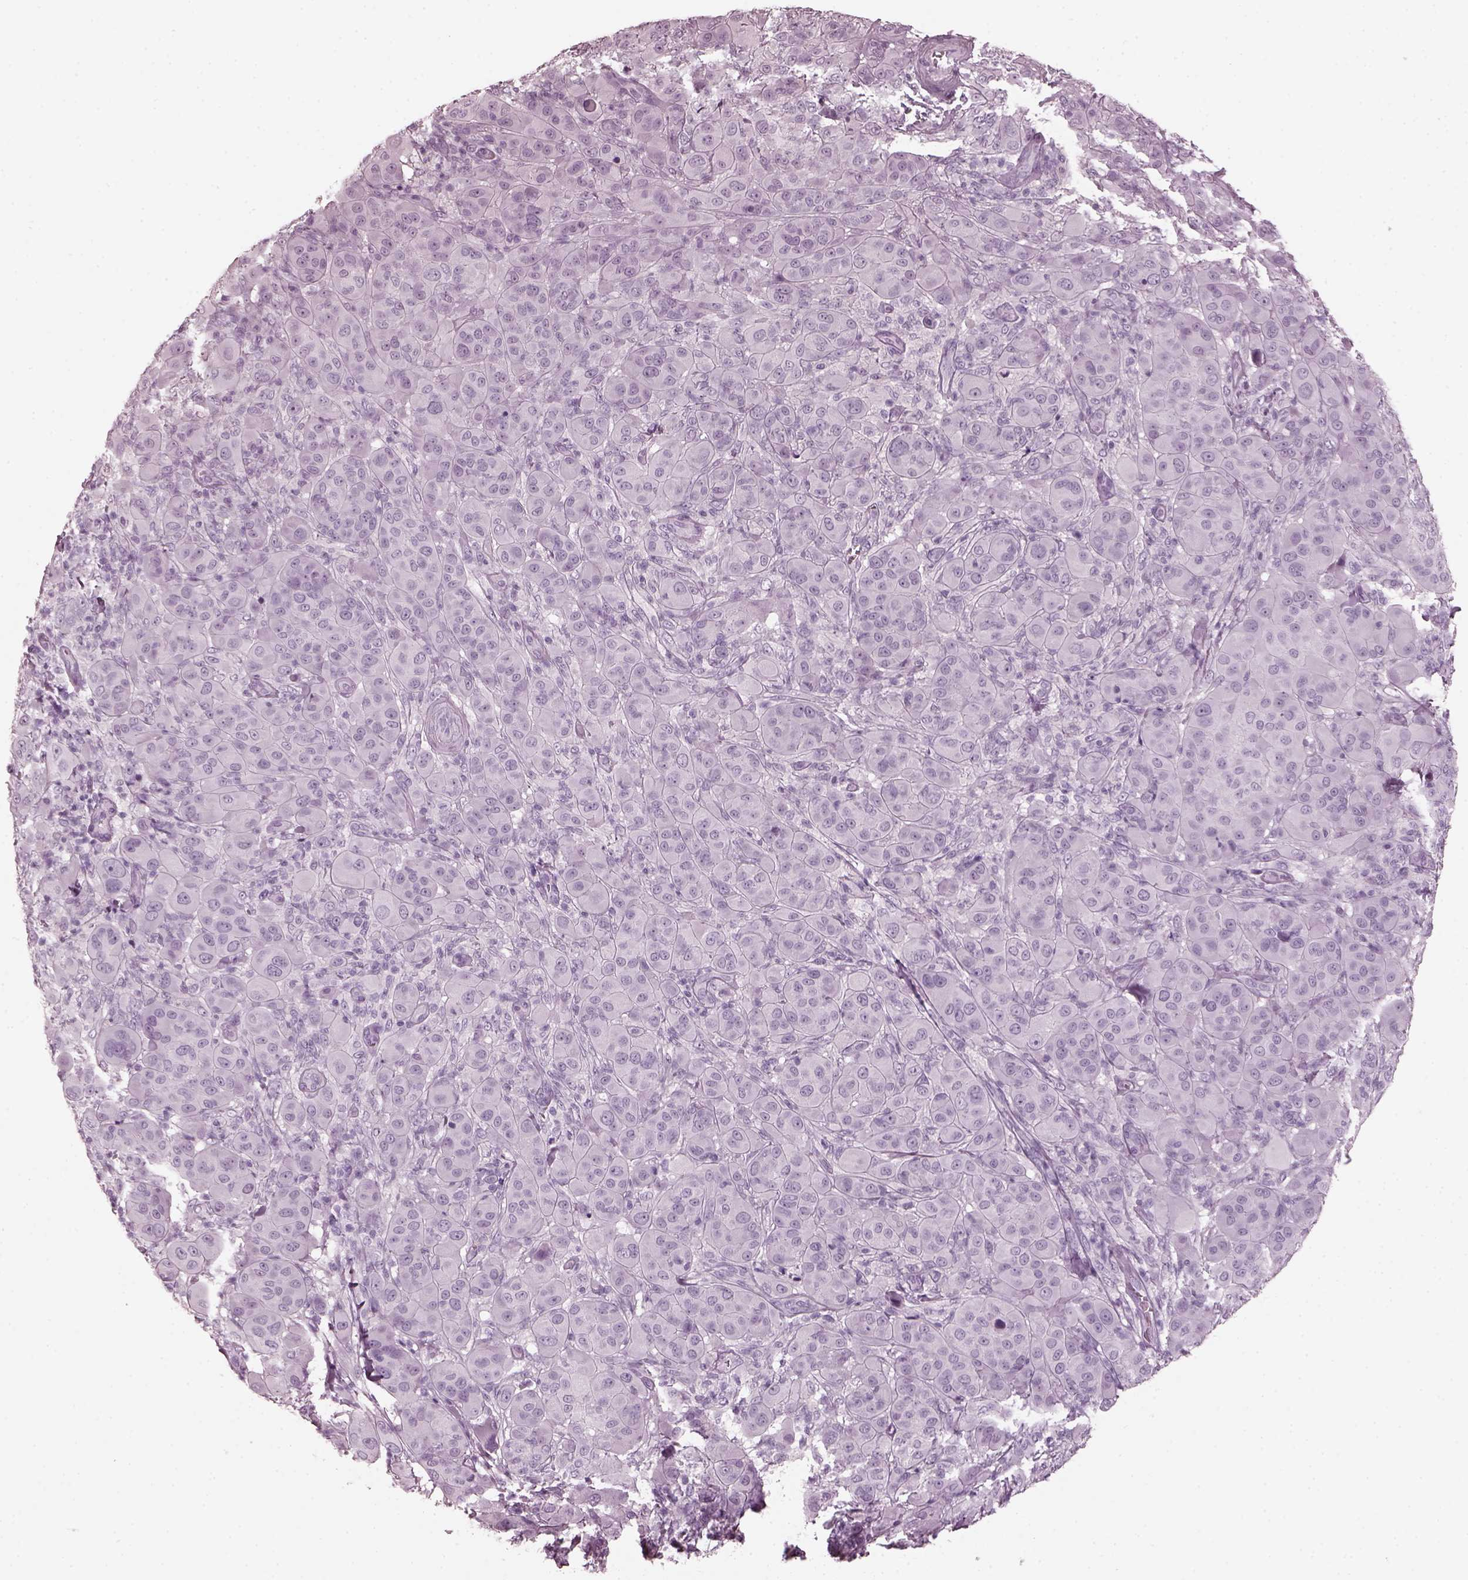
{"staining": {"intensity": "negative", "quantity": "none", "location": "none"}, "tissue": "melanoma", "cell_type": "Tumor cells", "image_type": "cancer", "snomed": [{"axis": "morphology", "description": "Malignant melanoma, NOS"}, {"axis": "topography", "description": "Skin"}], "caption": "Tumor cells are negative for brown protein staining in melanoma.", "gene": "RCVRN", "patient": {"sex": "female", "age": 87}}